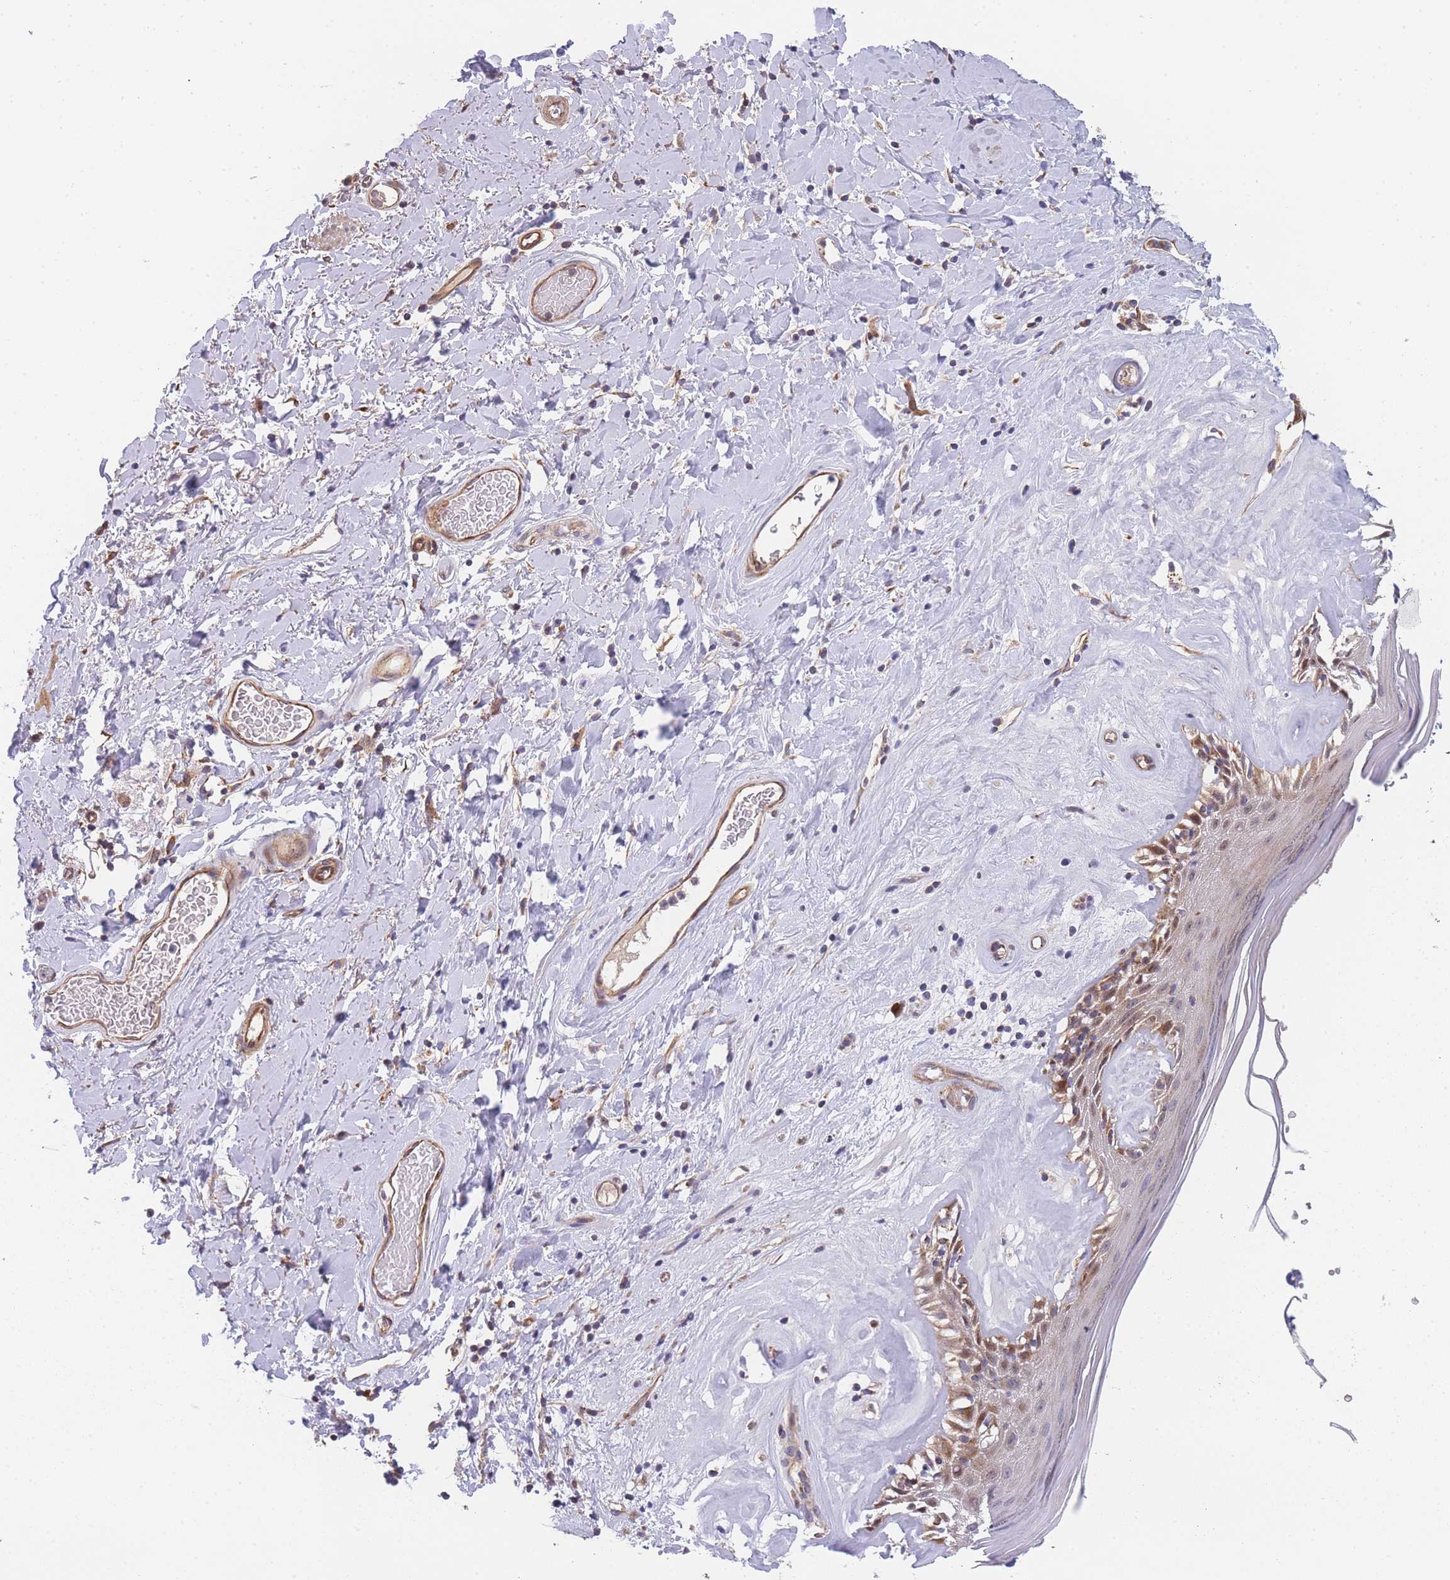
{"staining": {"intensity": "moderate", "quantity": "<25%", "location": "cytoplasmic/membranous"}, "tissue": "skin", "cell_type": "Epidermal cells", "image_type": "normal", "snomed": [{"axis": "morphology", "description": "Normal tissue, NOS"}, {"axis": "morphology", "description": "Inflammation, NOS"}, {"axis": "topography", "description": "Vulva"}], "caption": "A brown stain highlights moderate cytoplasmic/membranous positivity of a protein in epidermal cells of unremarkable human skin. (Brightfield microscopy of DAB IHC at high magnification).", "gene": "MTRES1", "patient": {"sex": "female", "age": 86}}